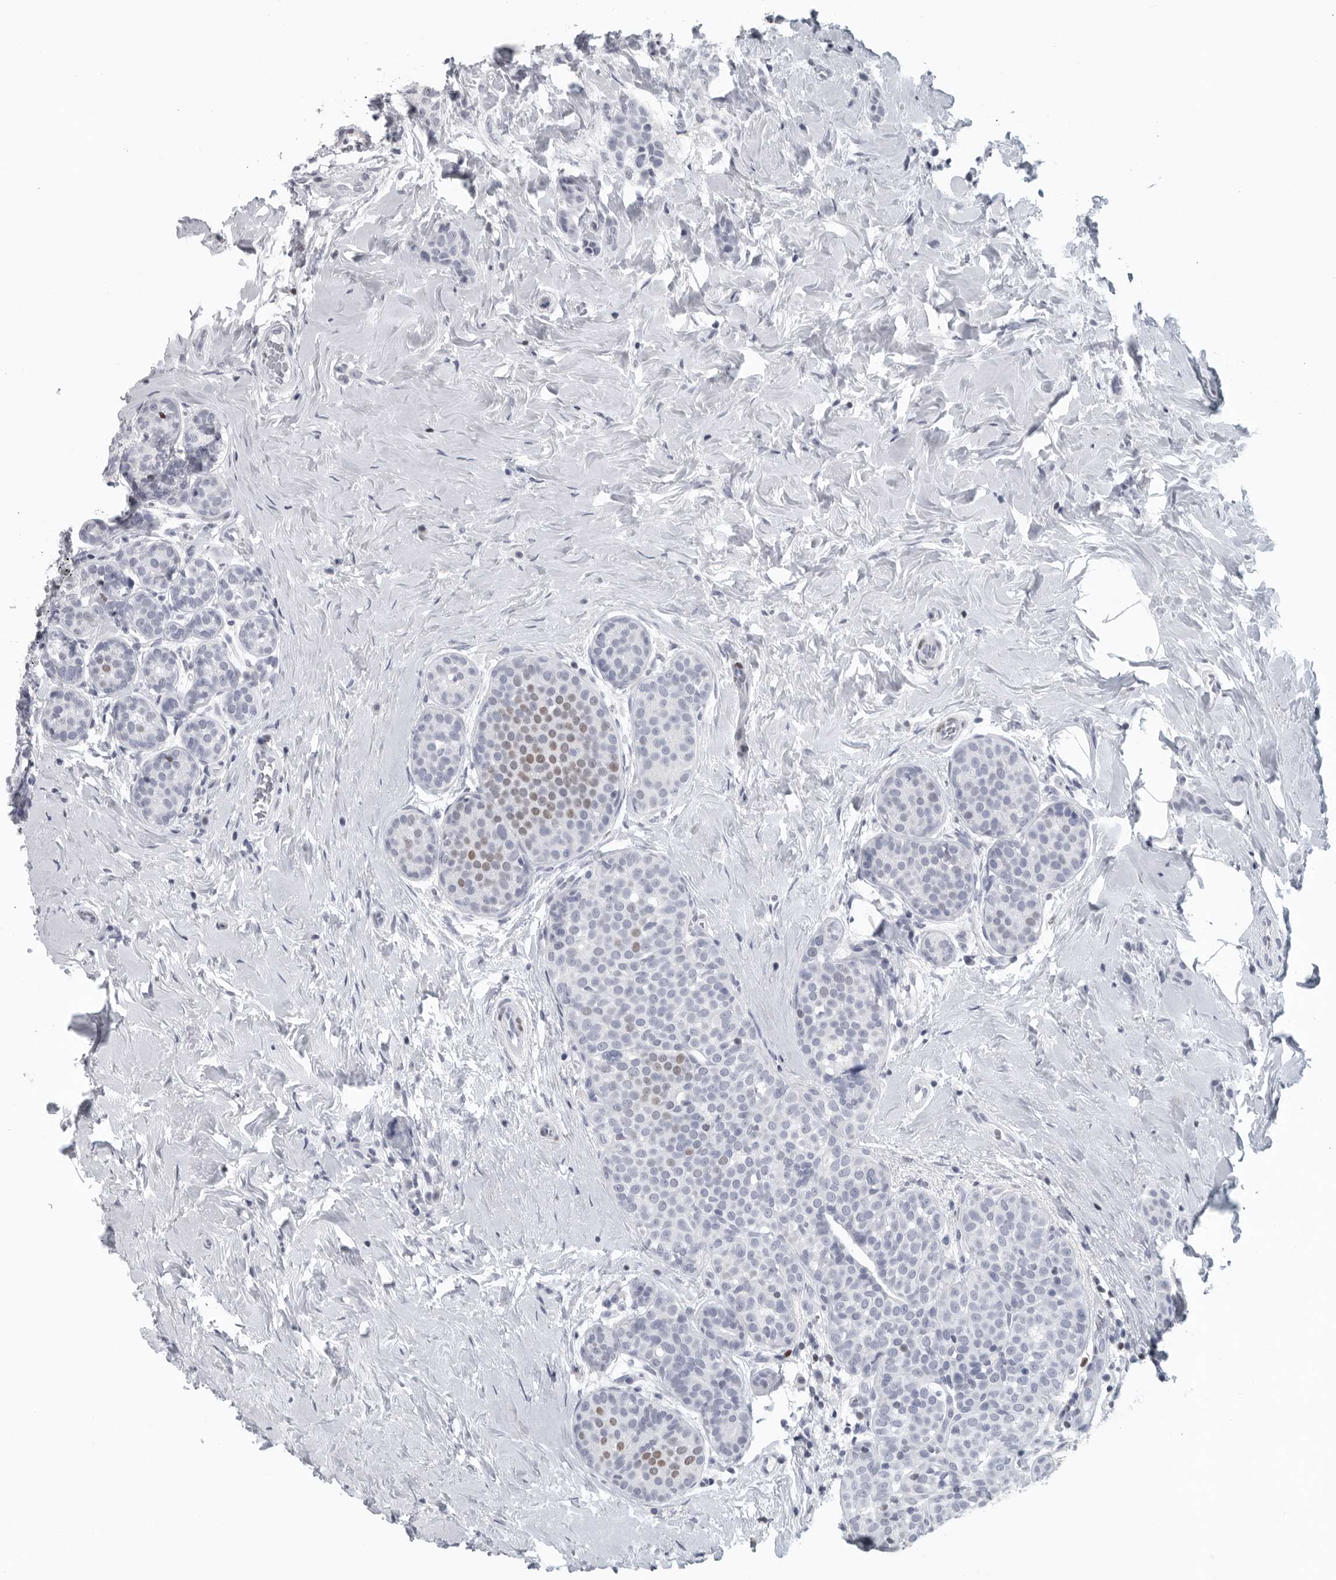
{"staining": {"intensity": "negative", "quantity": "none", "location": "none"}, "tissue": "breast cancer", "cell_type": "Tumor cells", "image_type": "cancer", "snomed": [{"axis": "morphology", "description": "Lobular carcinoma, in situ"}, {"axis": "morphology", "description": "Lobular carcinoma"}, {"axis": "topography", "description": "Breast"}], "caption": "Immunohistochemical staining of breast cancer demonstrates no significant expression in tumor cells. The staining was performed using DAB (3,3'-diaminobenzidine) to visualize the protein expression in brown, while the nuclei were stained in blue with hematoxylin (Magnification: 20x).", "gene": "SATB2", "patient": {"sex": "female", "age": 41}}